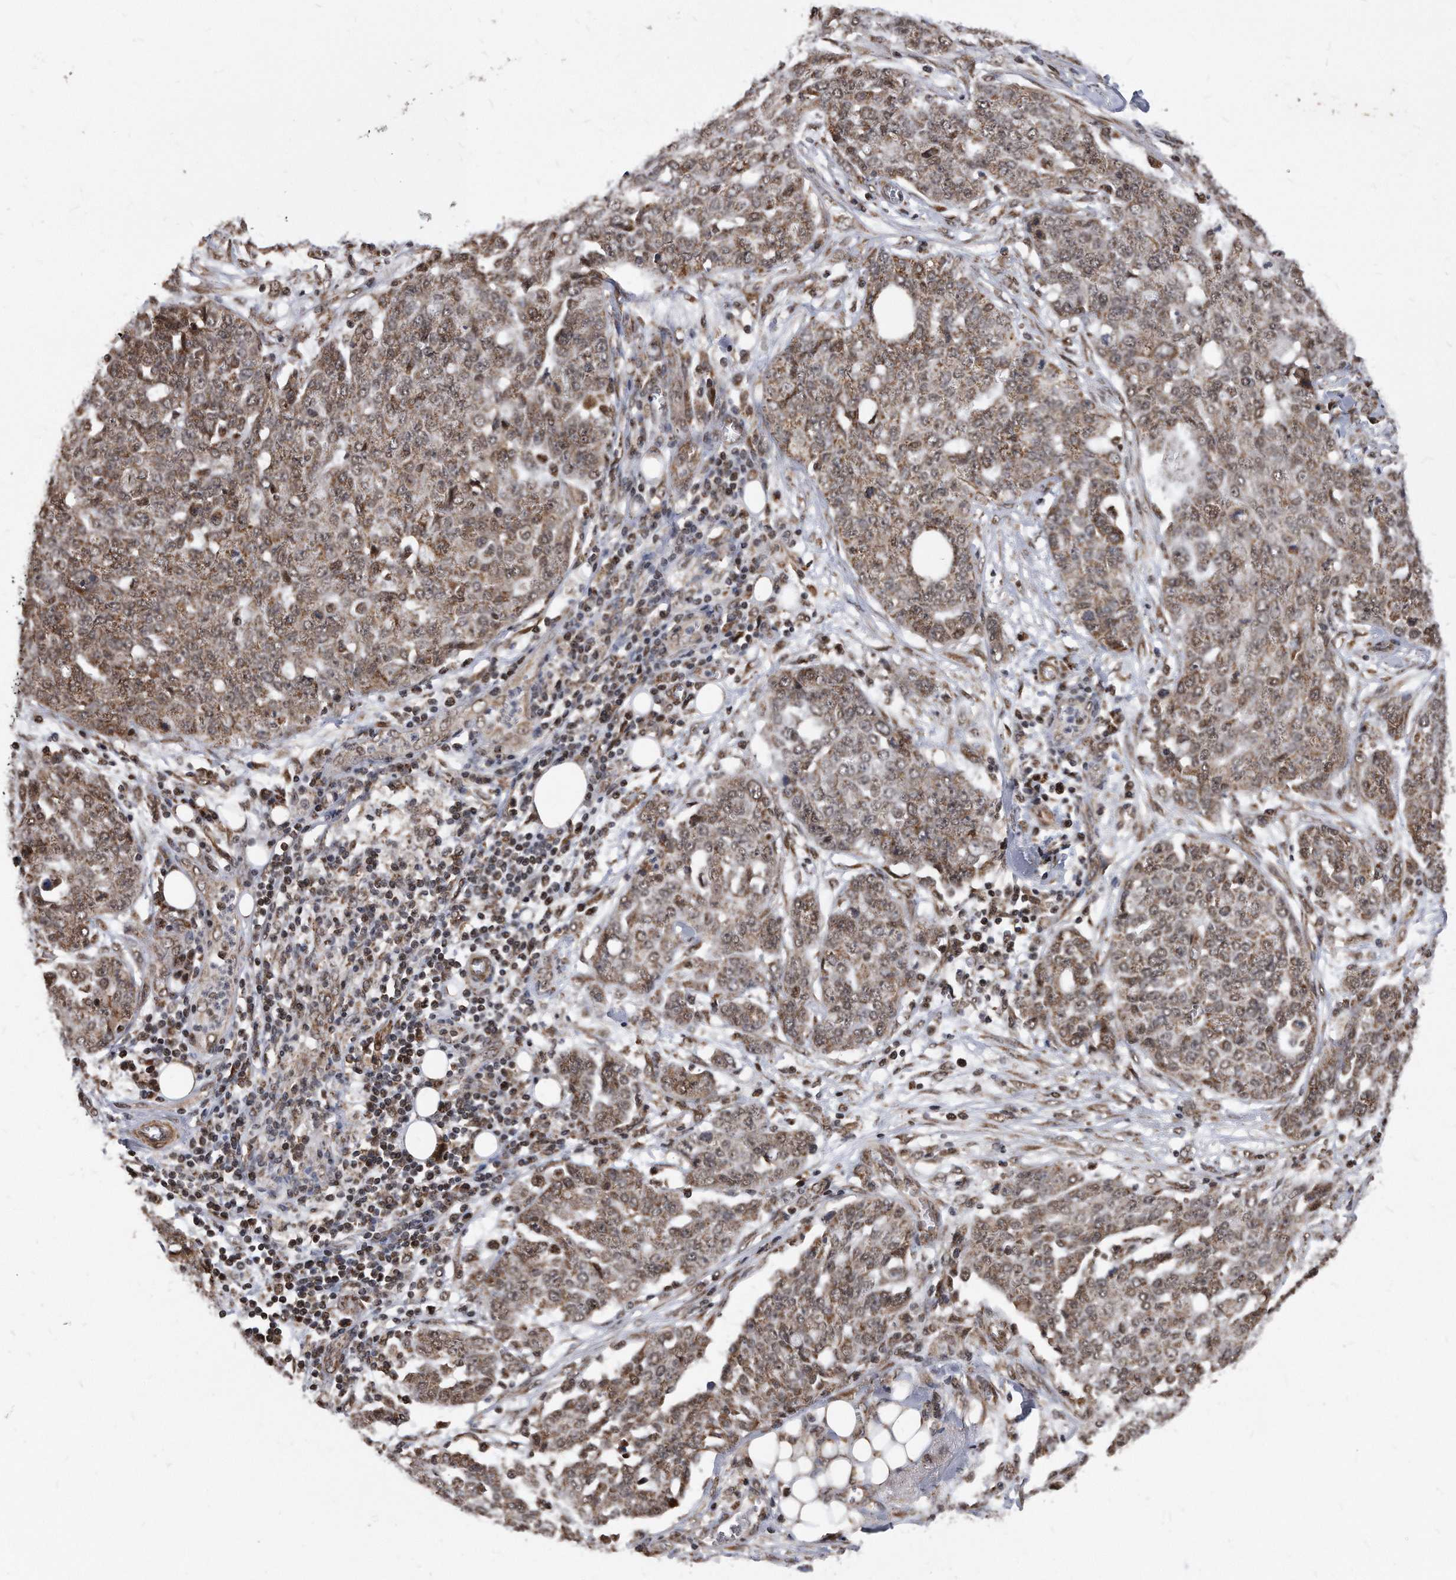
{"staining": {"intensity": "moderate", "quantity": ">75%", "location": "cytoplasmic/membranous,nuclear"}, "tissue": "ovarian cancer", "cell_type": "Tumor cells", "image_type": "cancer", "snomed": [{"axis": "morphology", "description": "Cystadenocarcinoma, serous, NOS"}, {"axis": "topography", "description": "Soft tissue"}, {"axis": "topography", "description": "Ovary"}], "caption": "This is a photomicrograph of IHC staining of serous cystadenocarcinoma (ovarian), which shows moderate positivity in the cytoplasmic/membranous and nuclear of tumor cells.", "gene": "DUSP22", "patient": {"sex": "female", "age": 57}}